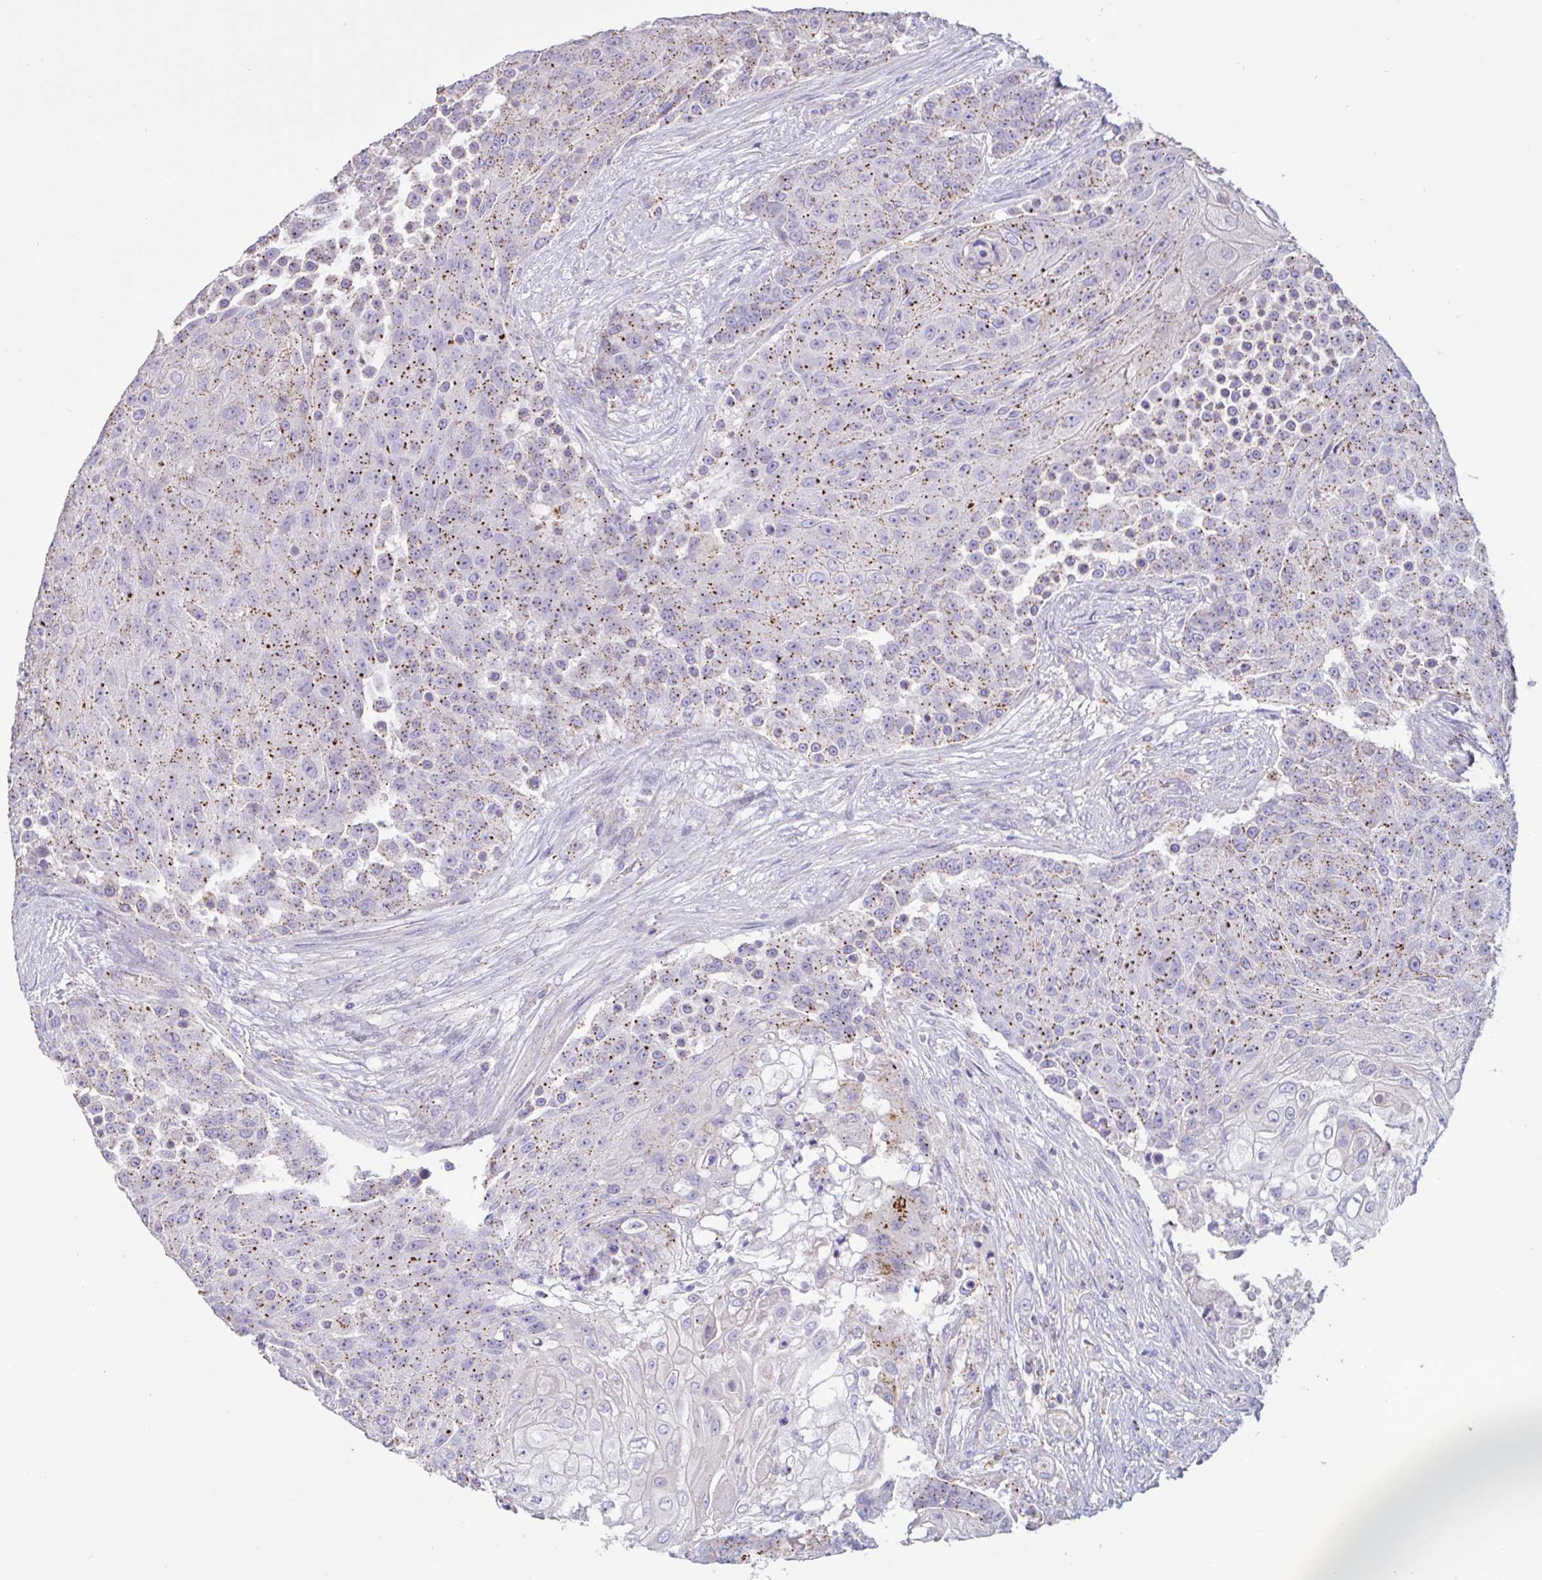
{"staining": {"intensity": "moderate", "quantity": ">75%", "location": "cytoplasmic/membranous"}, "tissue": "urothelial cancer", "cell_type": "Tumor cells", "image_type": "cancer", "snomed": [{"axis": "morphology", "description": "Urothelial carcinoma, High grade"}, {"axis": "topography", "description": "Urinary bladder"}], "caption": "Immunohistochemistry (IHC) staining of urothelial cancer, which displays medium levels of moderate cytoplasmic/membranous expression in approximately >75% of tumor cells indicating moderate cytoplasmic/membranous protein positivity. The staining was performed using DAB (brown) for protein detection and nuclei were counterstained in hematoxylin (blue).", "gene": "CHMP5", "patient": {"sex": "female", "age": 63}}